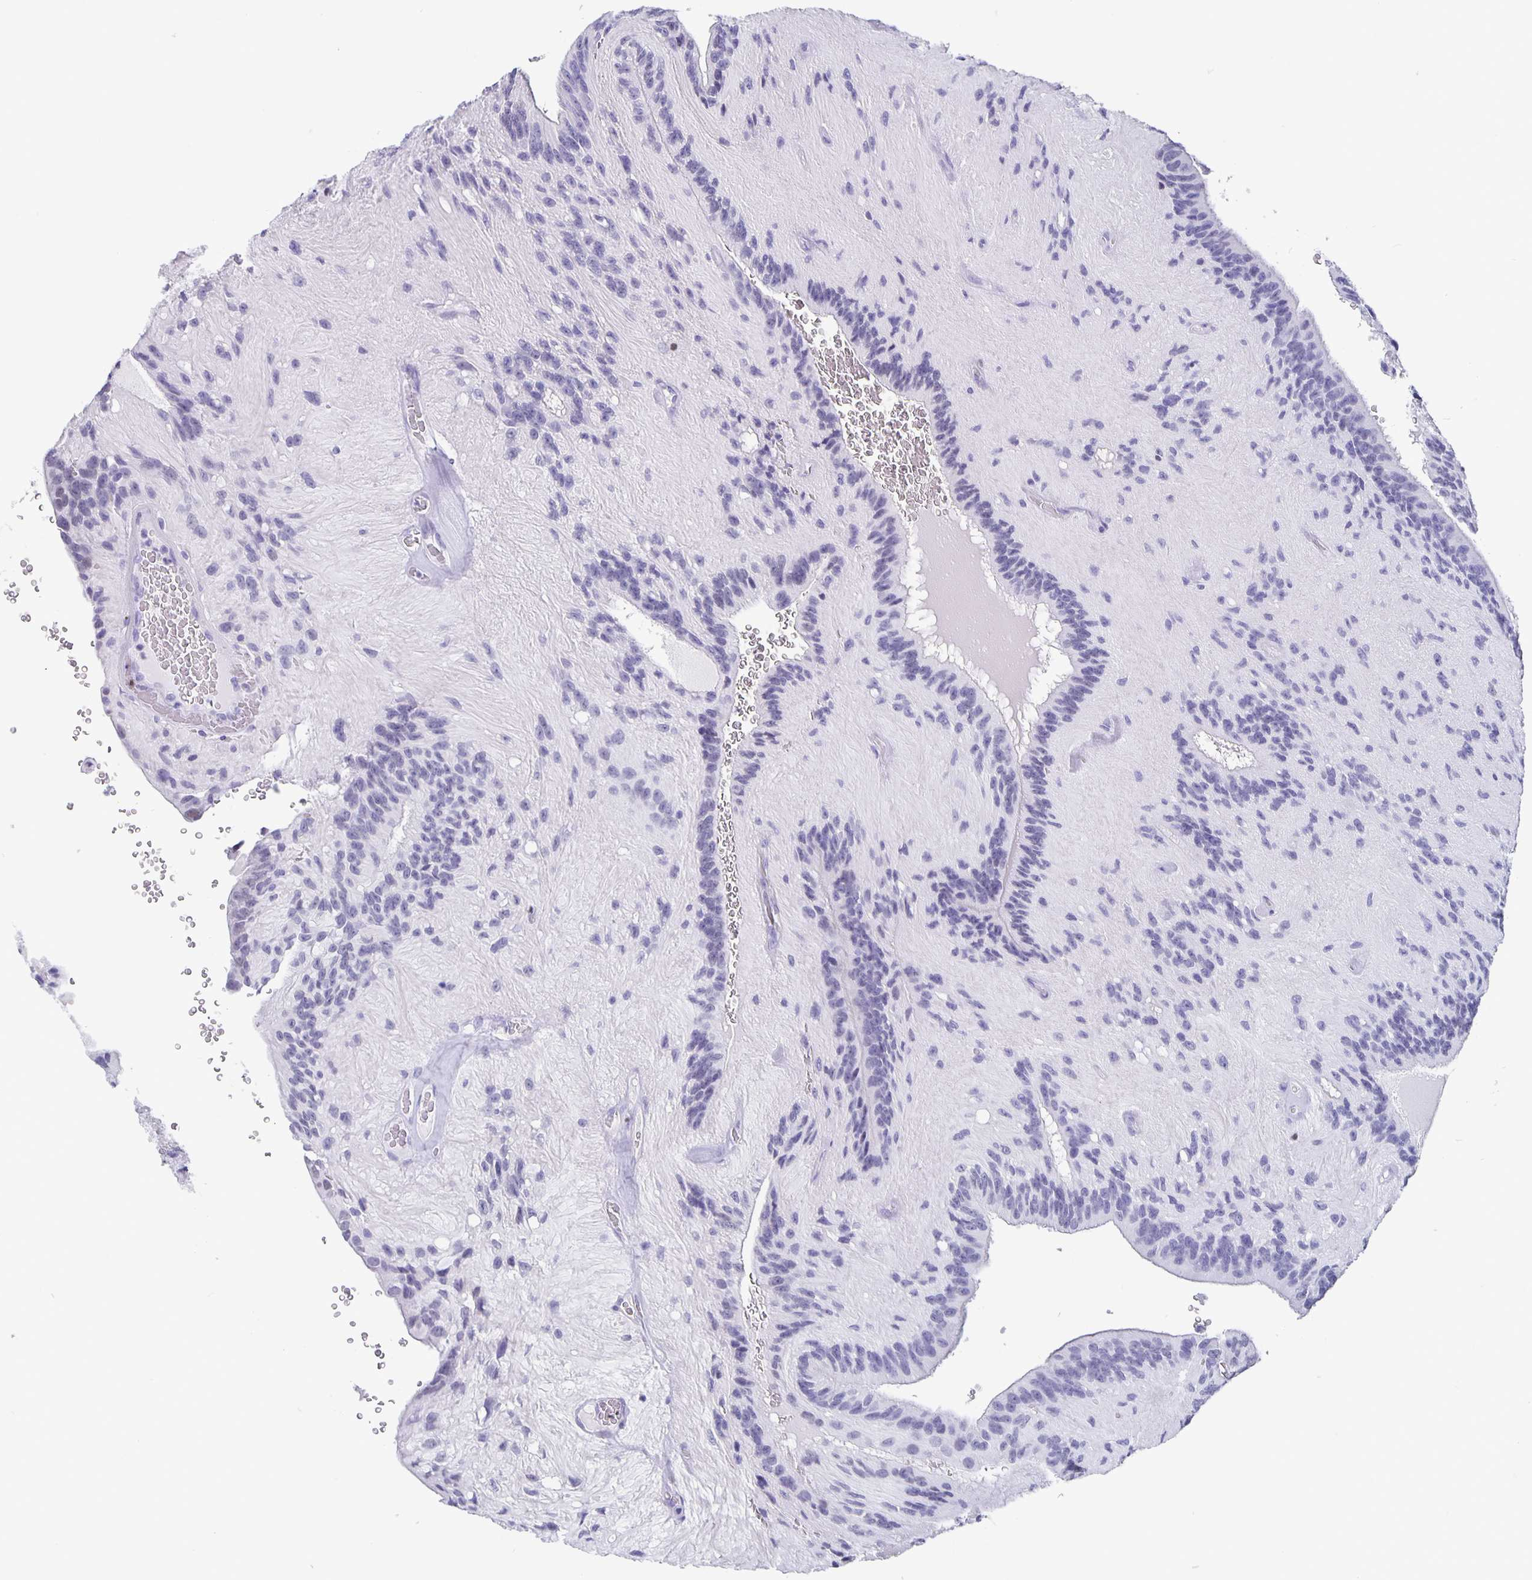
{"staining": {"intensity": "negative", "quantity": "none", "location": "none"}, "tissue": "glioma", "cell_type": "Tumor cells", "image_type": "cancer", "snomed": [{"axis": "morphology", "description": "Glioma, malignant, Low grade"}, {"axis": "topography", "description": "Brain"}], "caption": "A high-resolution photomicrograph shows IHC staining of glioma, which exhibits no significant expression in tumor cells.", "gene": "SATB2", "patient": {"sex": "male", "age": 31}}